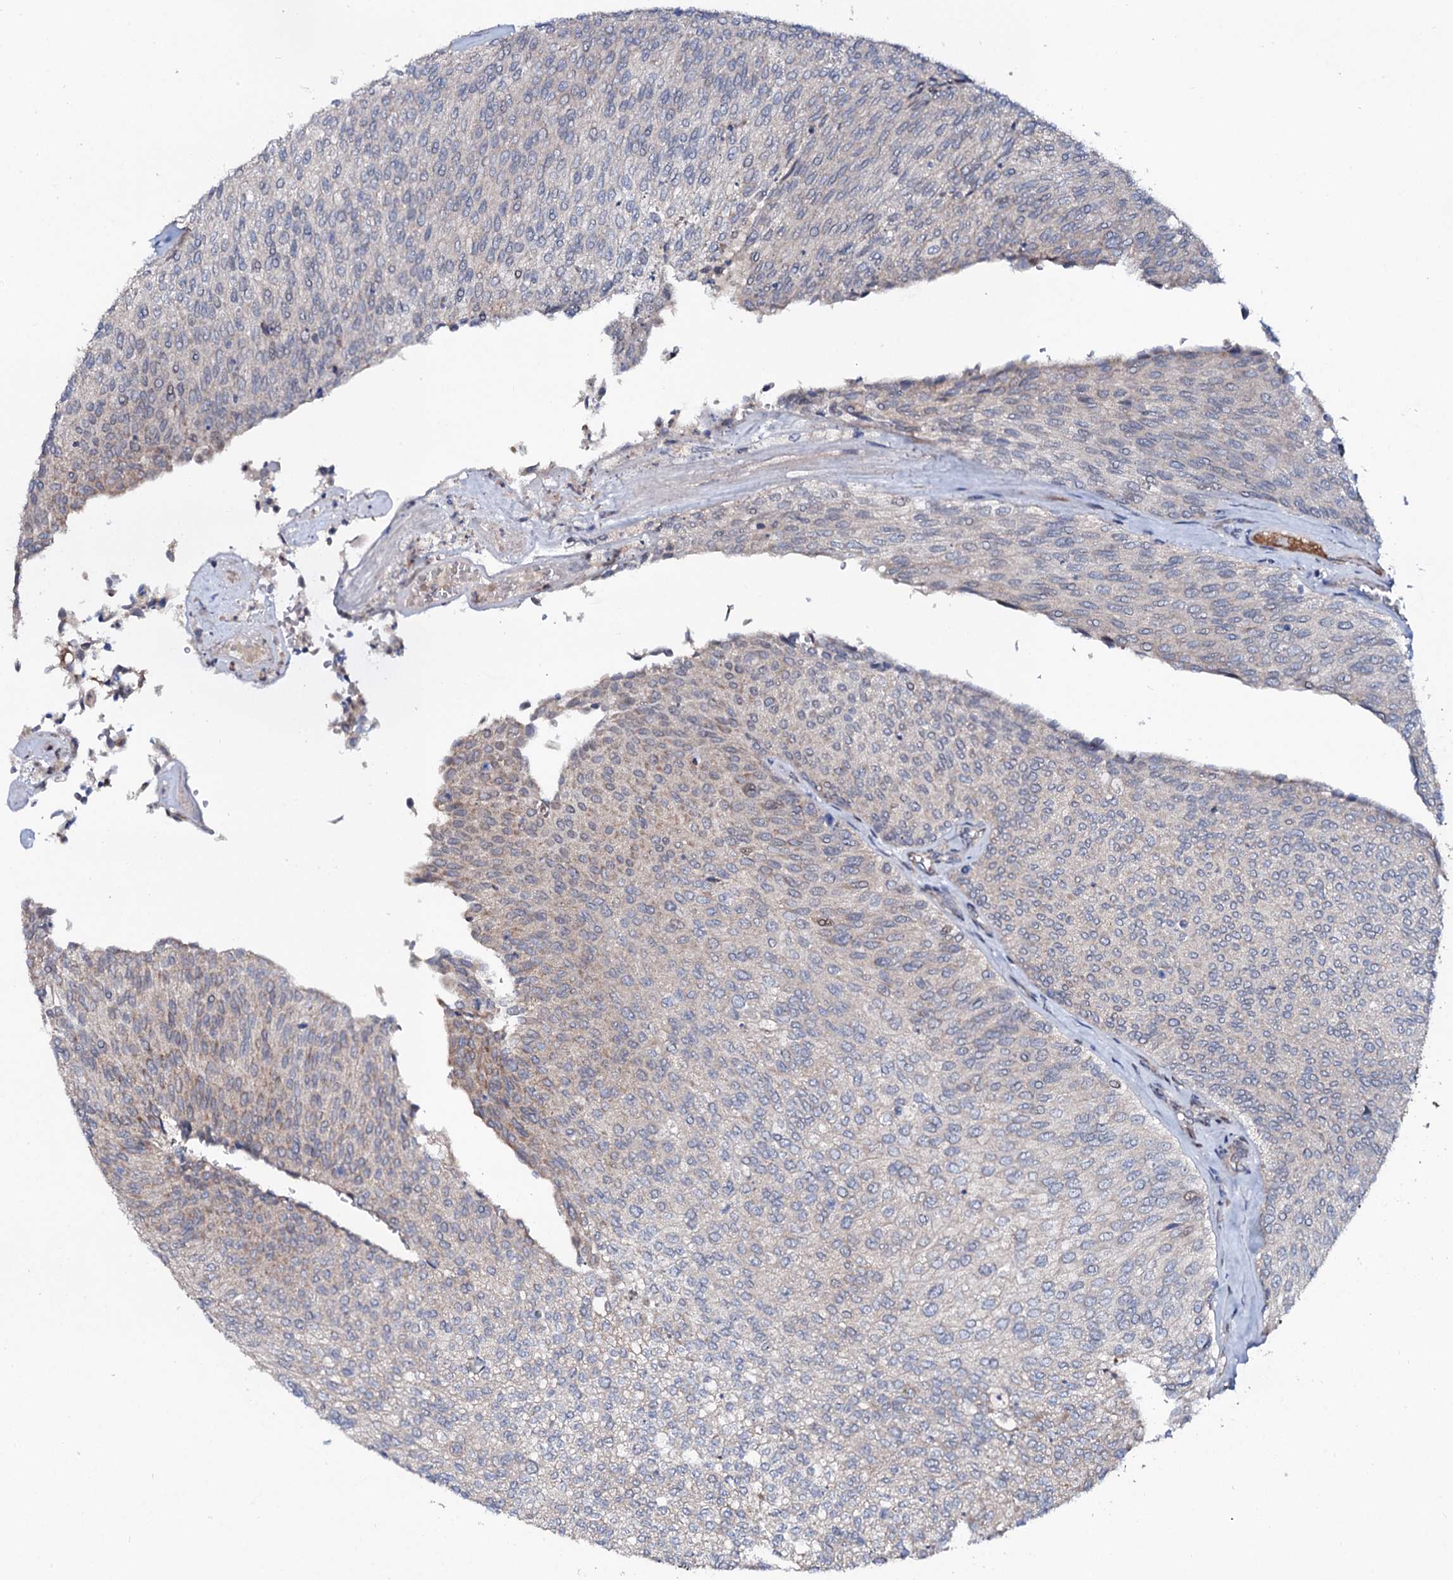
{"staining": {"intensity": "weak", "quantity": "<25%", "location": "cytoplasmic/membranous"}, "tissue": "urothelial cancer", "cell_type": "Tumor cells", "image_type": "cancer", "snomed": [{"axis": "morphology", "description": "Urothelial carcinoma, Low grade"}, {"axis": "topography", "description": "Urinary bladder"}], "caption": "The micrograph demonstrates no staining of tumor cells in urothelial carcinoma (low-grade). Brightfield microscopy of IHC stained with DAB (brown) and hematoxylin (blue), captured at high magnification.", "gene": "PPP1R3D", "patient": {"sex": "female", "age": 79}}